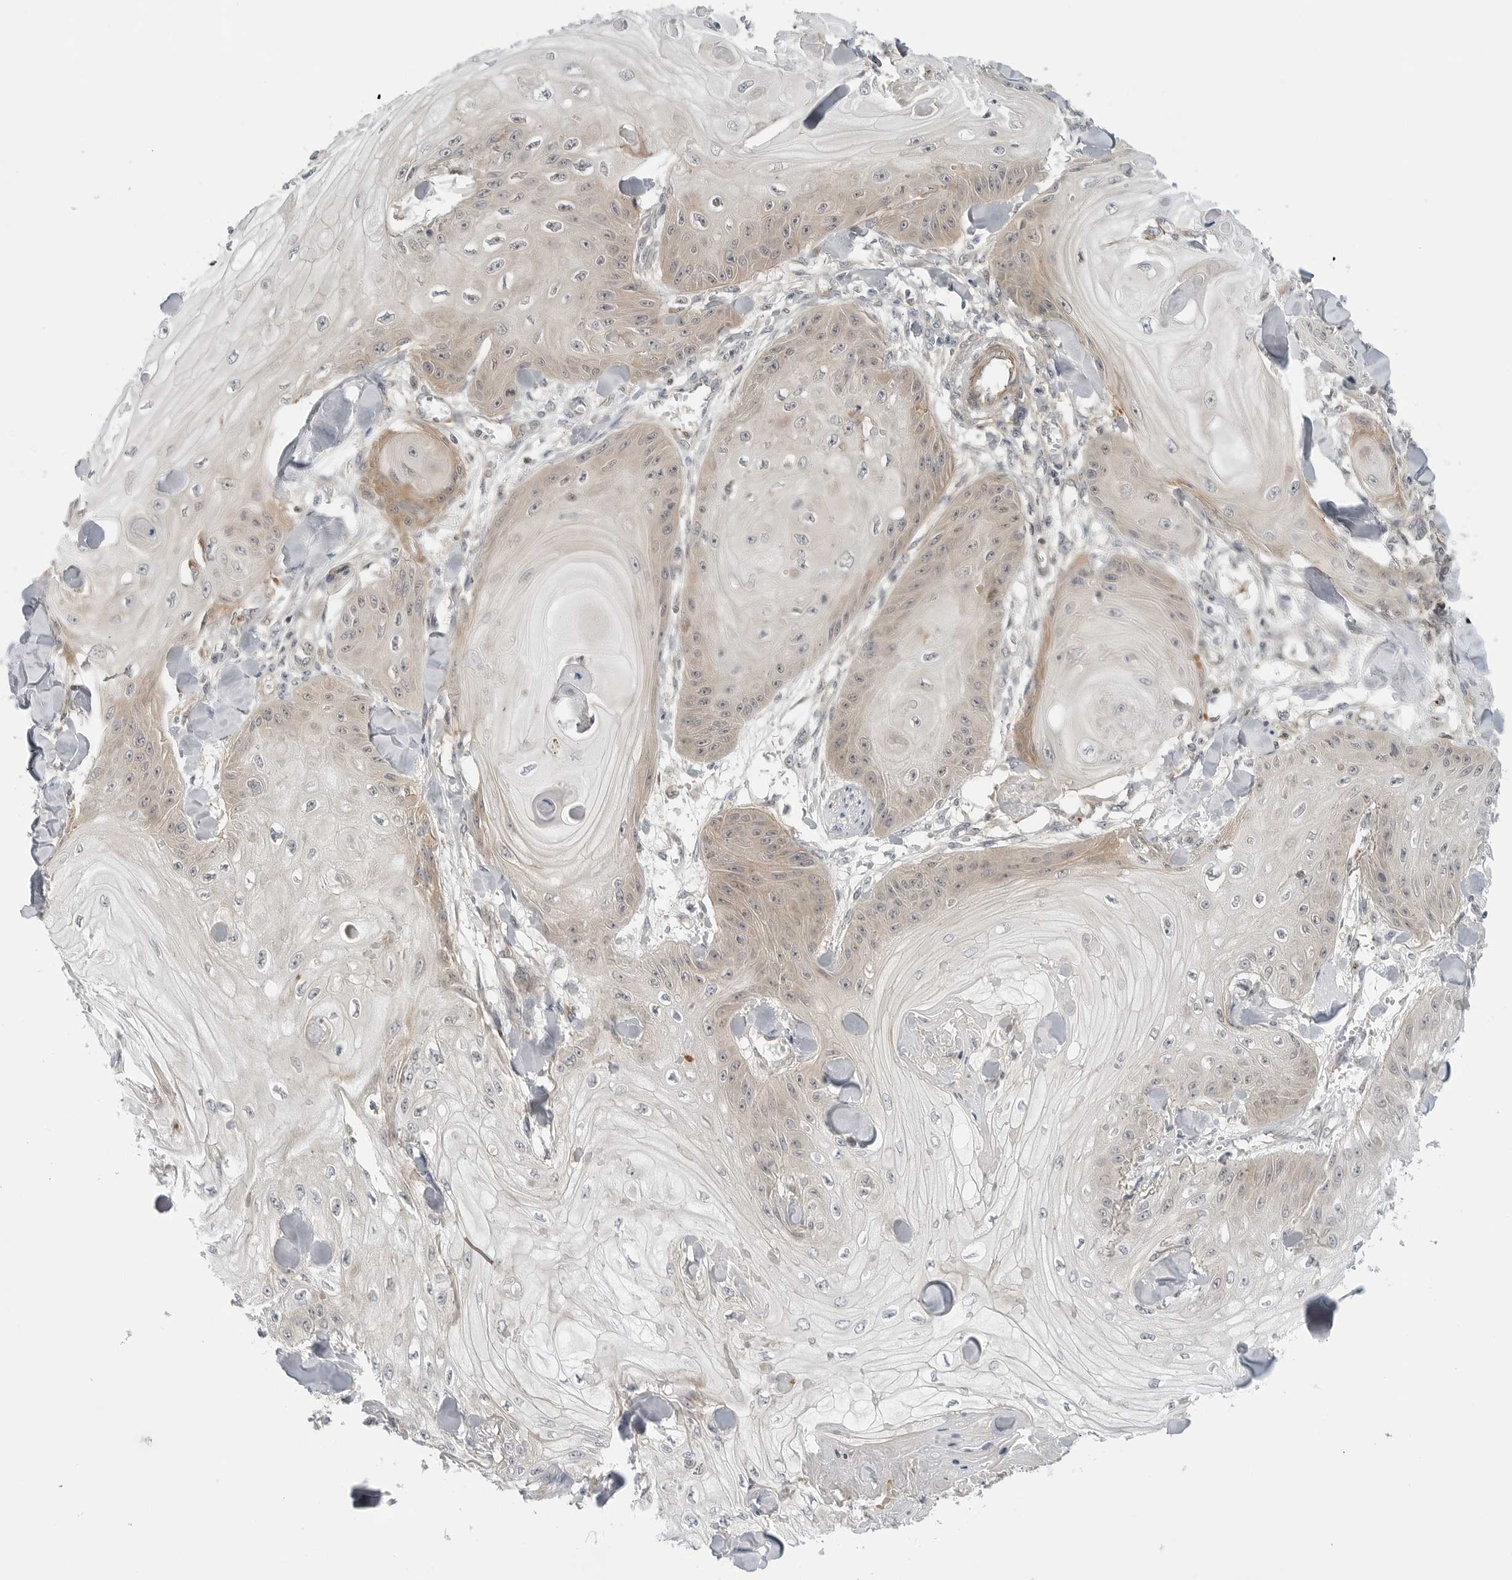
{"staining": {"intensity": "weak", "quantity": "25%-75%", "location": "cytoplasmic/membranous"}, "tissue": "skin cancer", "cell_type": "Tumor cells", "image_type": "cancer", "snomed": [{"axis": "morphology", "description": "Squamous cell carcinoma, NOS"}, {"axis": "topography", "description": "Skin"}], "caption": "Skin squamous cell carcinoma was stained to show a protein in brown. There is low levels of weak cytoplasmic/membranous positivity in approximately 25%-75% of tumor cells.", "gene": "STXBP3", "patient": {"sex": "male", "age": 74}}